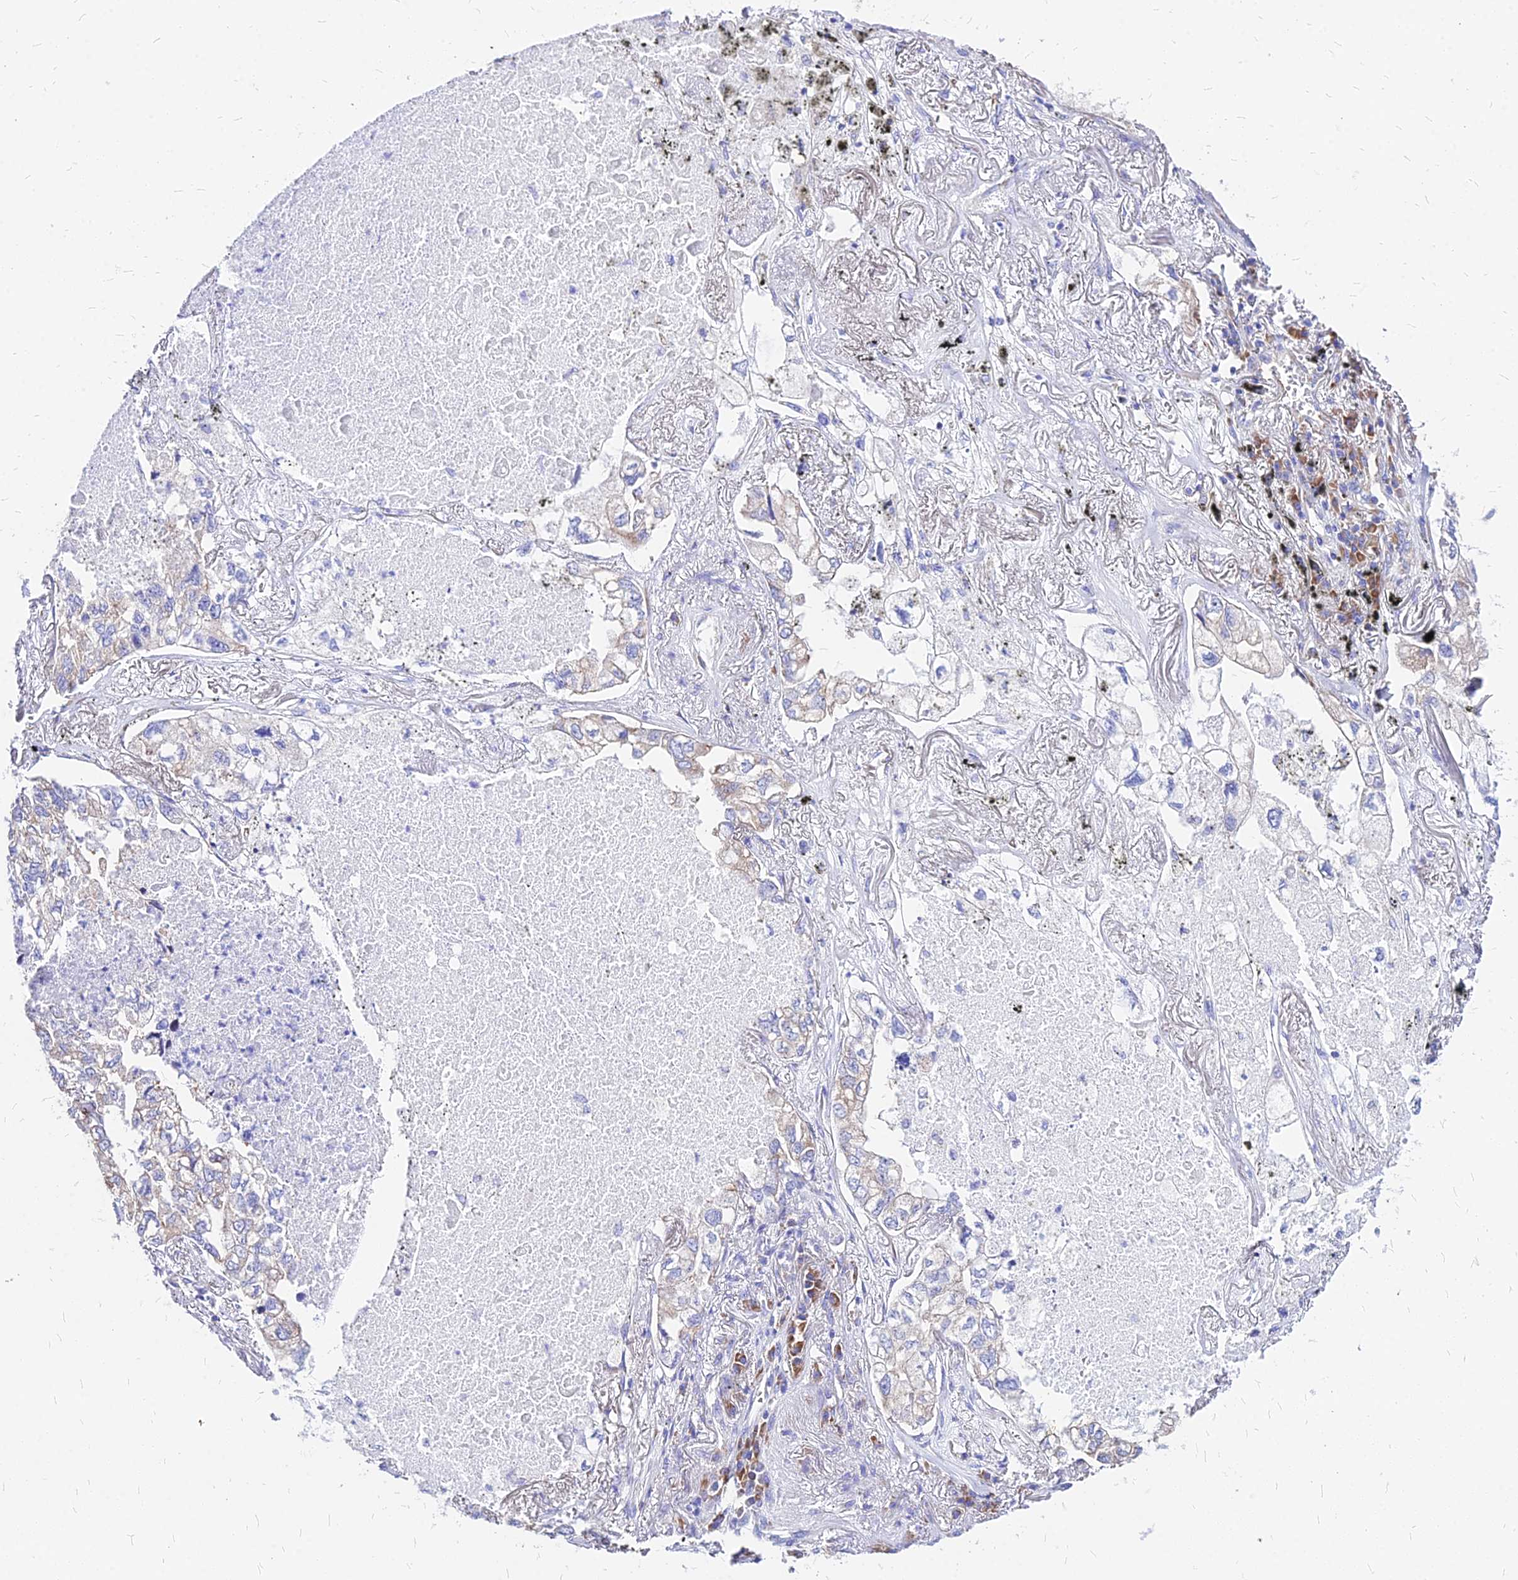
{"staining": {"intensity": "weak", "quantity": "25%-75%", "location": "cytoplasmic/membranous"}, "tissue": "lung cancer", "cell_type": "Tumor cells", "image_type": "cancer", "snomed": [{"axis": "morphology", "description": "Adenocarcinoma, NOS"}, {"axis": "topography", "description": "Lung"}], "caption": "Immunohistochemical staining of lung cancer (adenocarcinoma) demonstrates low levels of weak cytoplasmic/membranous expression in approximately 25%-75% of tumor cells.", "gene": "RPL19", "patient": {"sex": "male", "age": 65}}